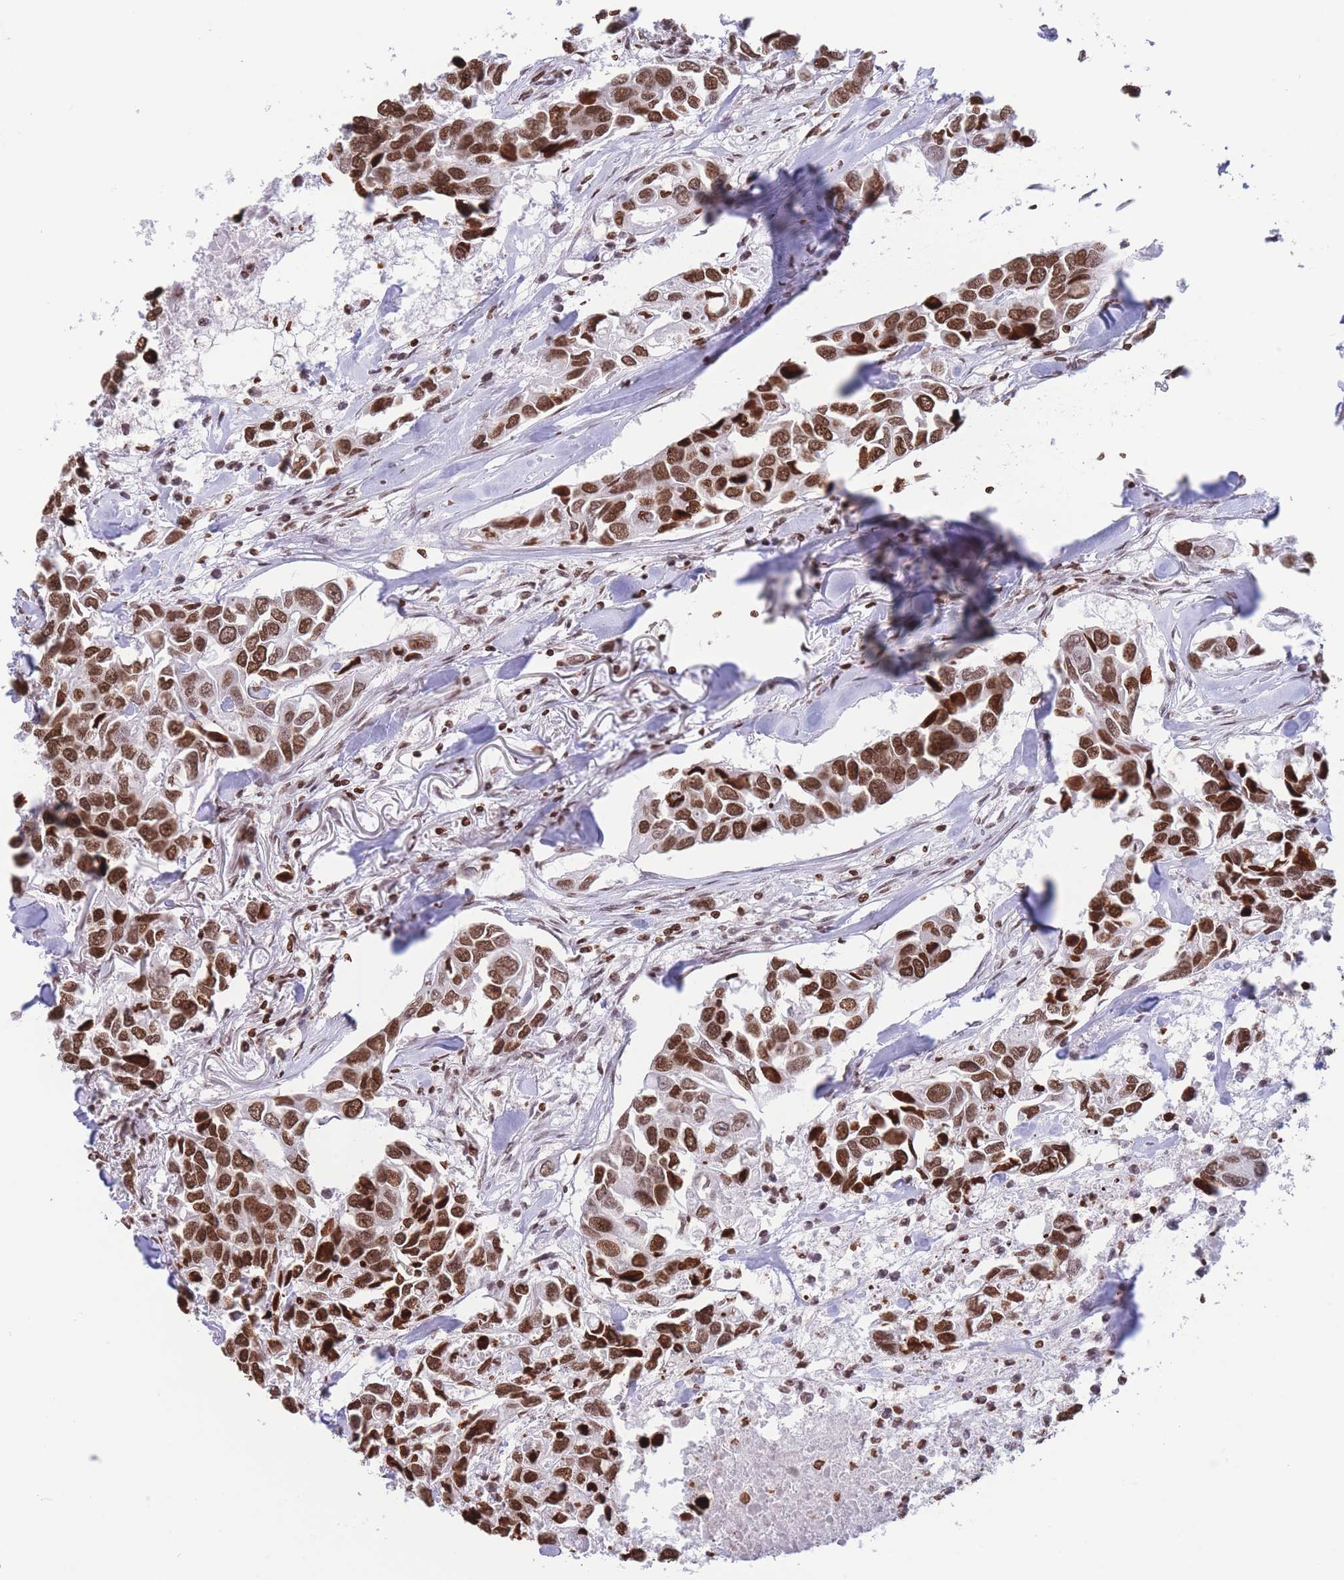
{"staining": {"intensity": "strong", "quantity": ">75%", "location": "nuclear"}, "tissue": "breast cancer", "cell_type": "Tumor cells", "image_type": "cancer", "snomed": [{"axis": "morphology", "description": "Duct carcinoma"}, {"axis": "topography", "description": "Breast"}], "caption": "Immunohistochemical staining of breast cancer (infiltrating ductal carcinoma) reveals high levels of strong nuclear staining in about >75% of tumor cells.", "gene": "H2BC11", "patient": {"sex": "female", "age": 83}}